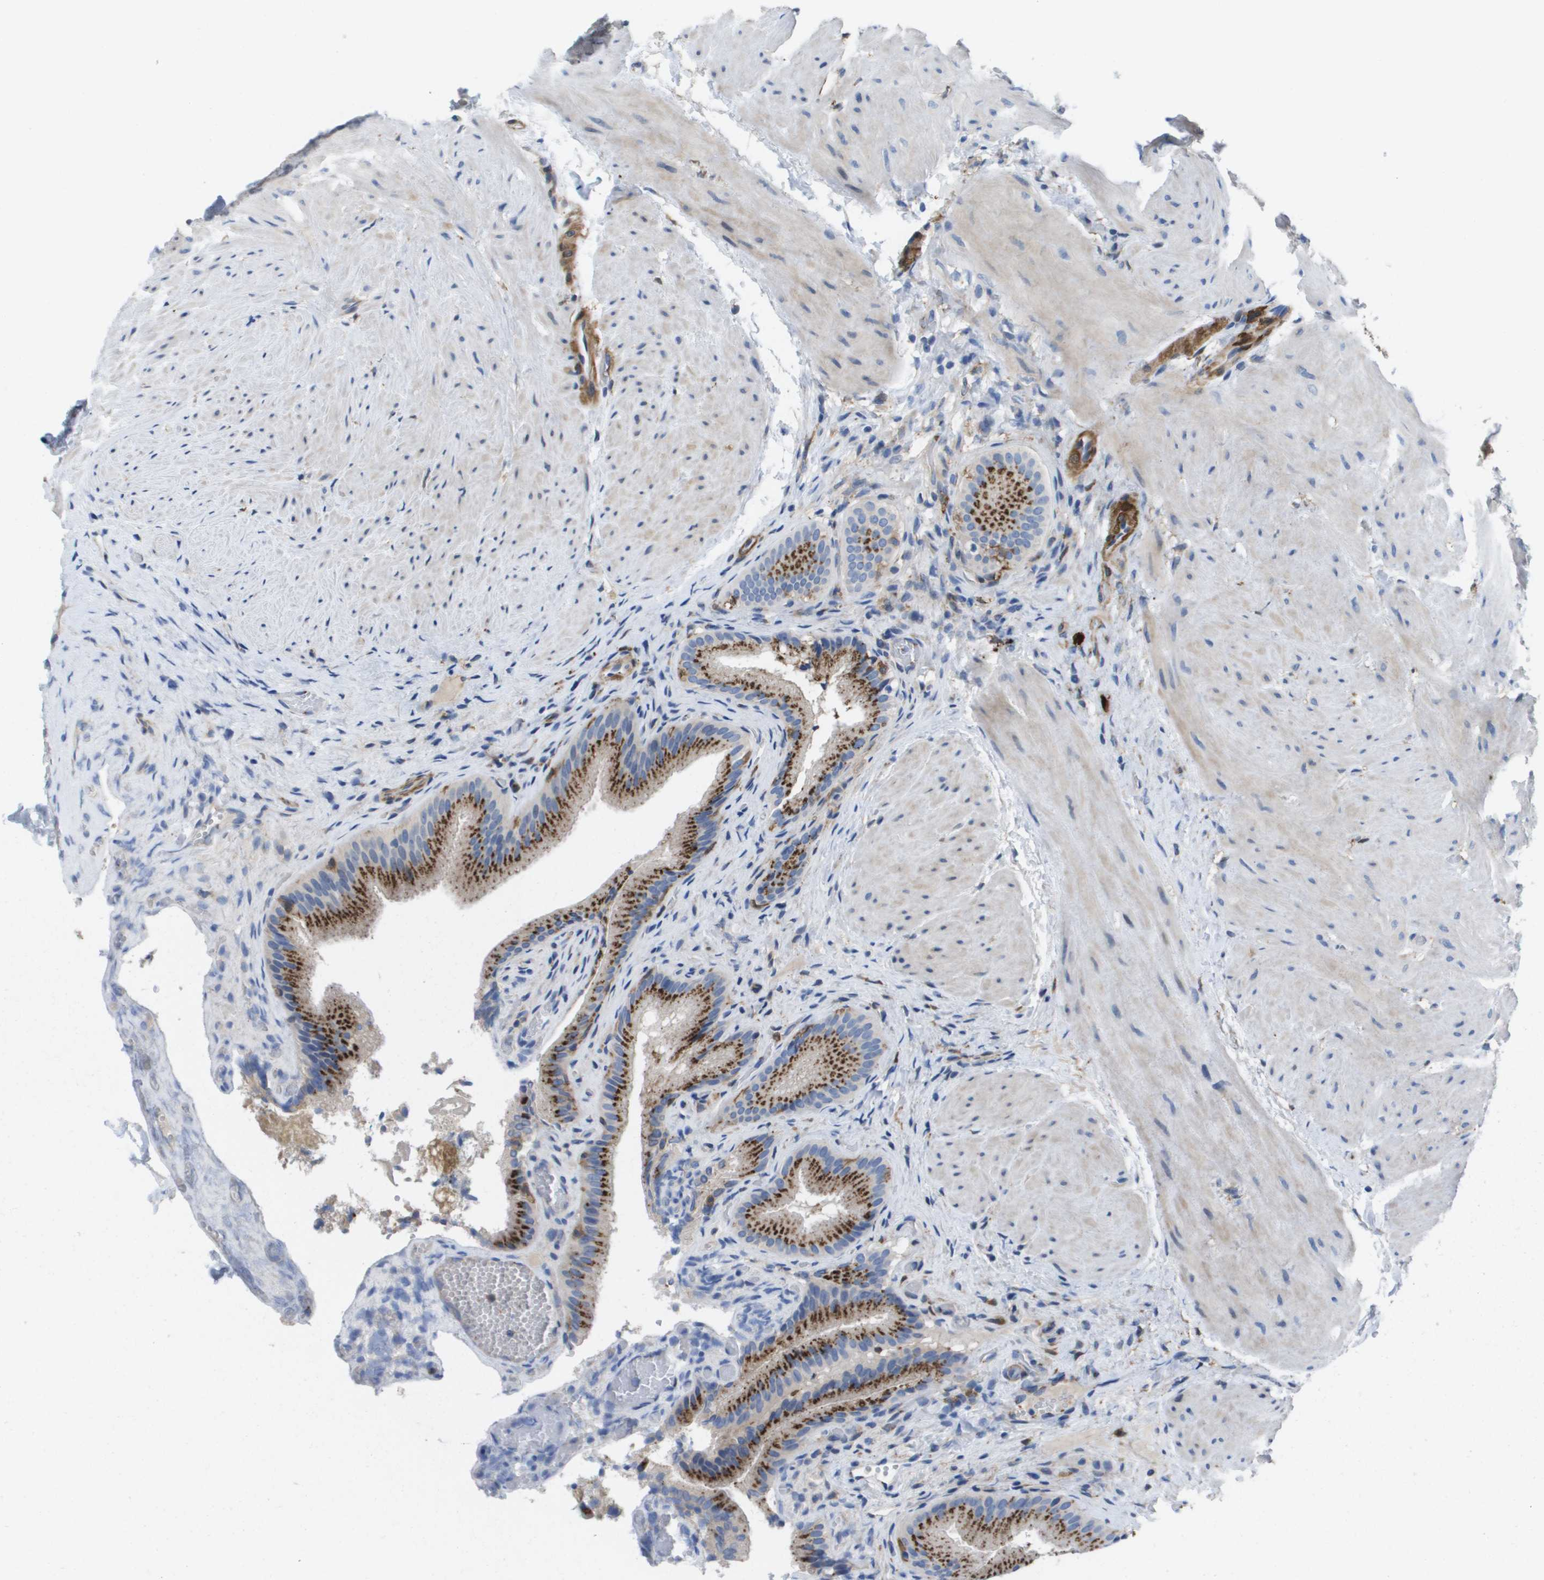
{"staining": {"intensity": "strong", "quantity": ">75%", "location": "cytoplasmic/membranous"}, "tissue": "gallbladder", "cell_type": "Glandular cells", "image_type": "normal", "snomed": [{"axis": "morphology", "description": "Normal tissue, NOS"}, {"axis": "topography", "description": "Gallbladder"}], "caption": "Immunohistochemistry (IHC) of unremarkable gallbladder reveals high levels of strong cytoplasmic/membranous staining in approximately >75% of glandular cells. (Brightfield microscopy of DAB IHC at high magnification).", "gene": "SLC37A2", "patient": {"sex": "male", "age": 49}}